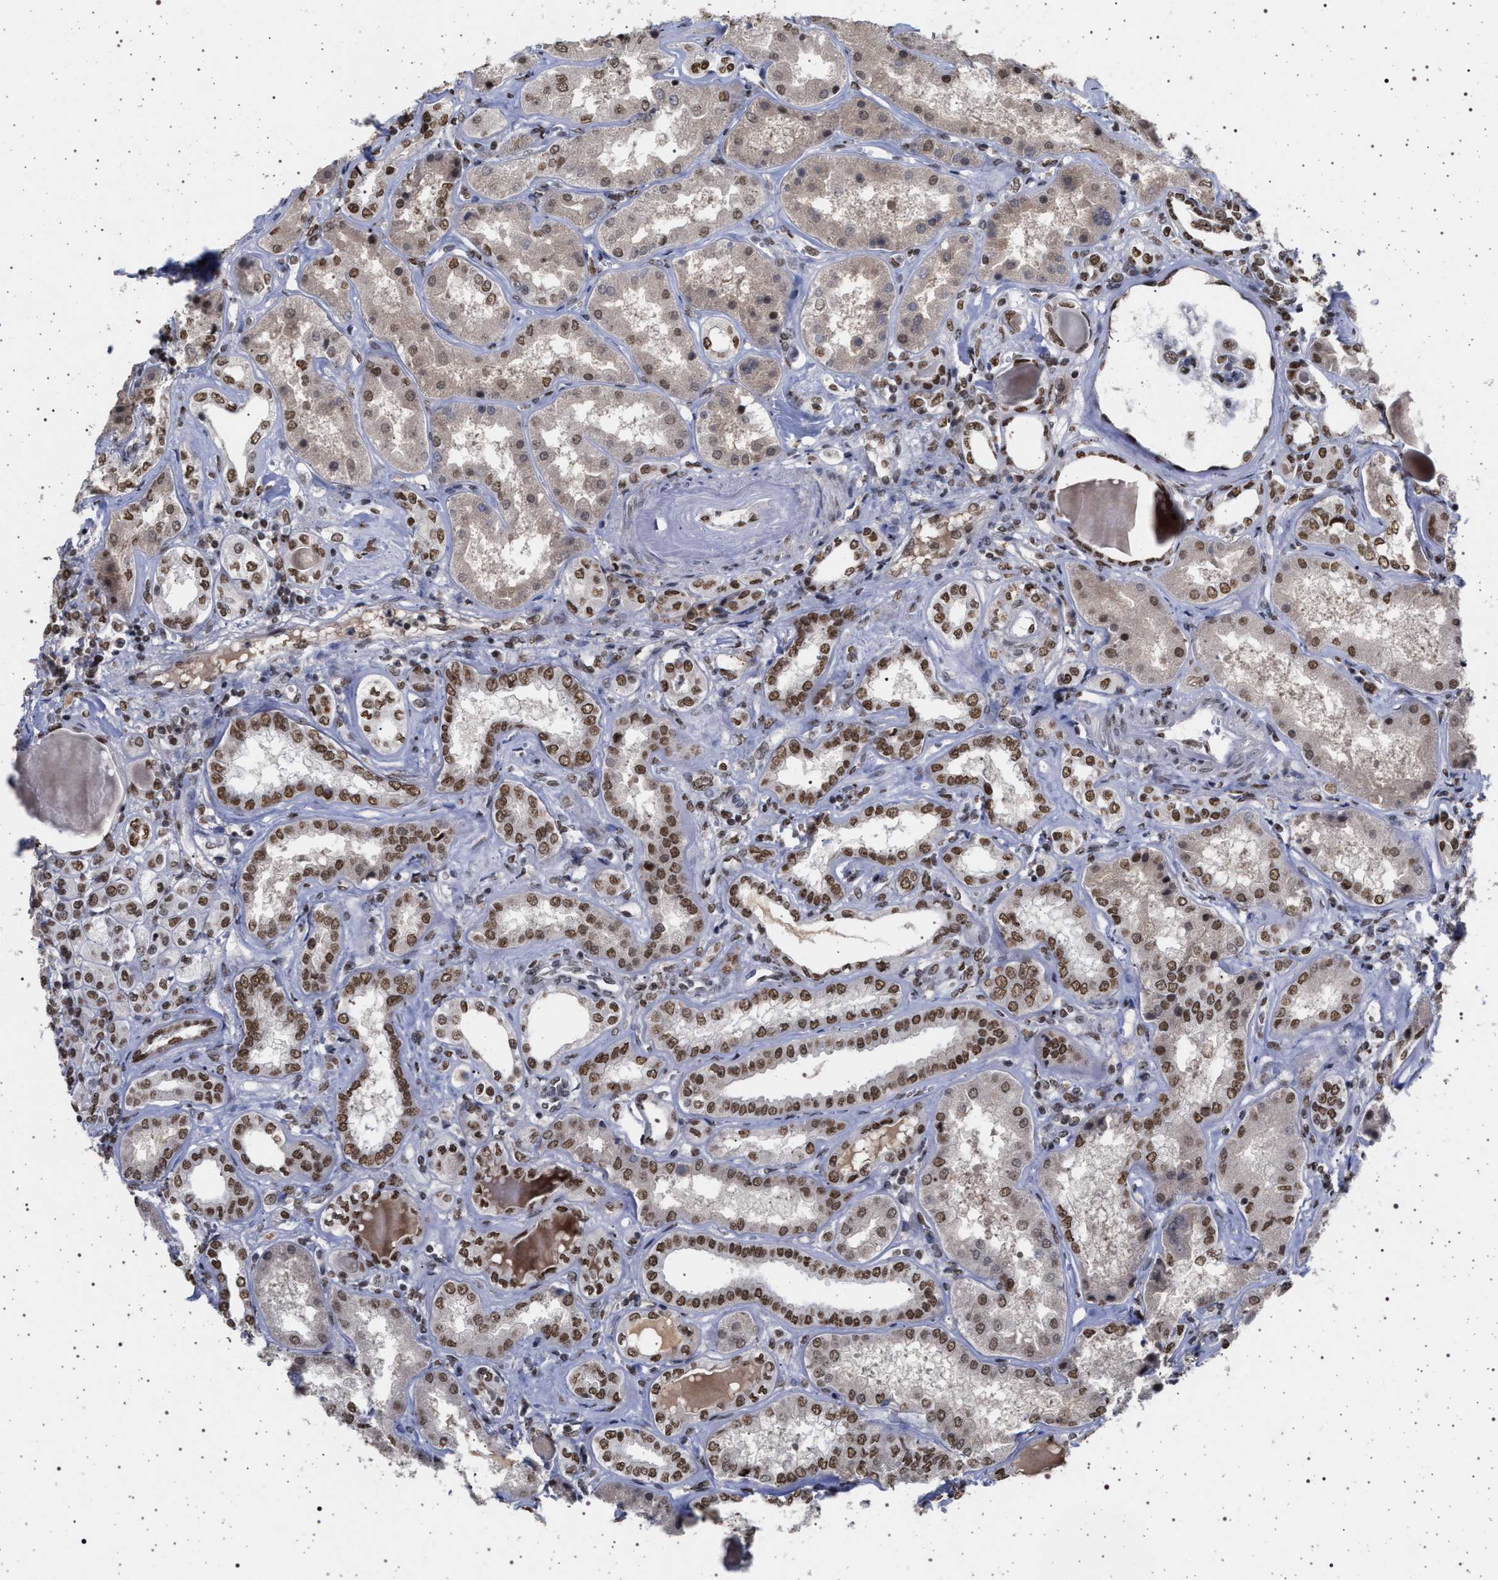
{"staining": {"intensity": "moderate", "quantity": ">75%", "location": "nuclear"}, "tissue": "kidney", "cell_type": "Cells in glomeruli", "image_type": "normal", "snomed": [{"axis": "morphology", "description": "Normal tissue, NOS"}, {"axis": "topography", "description": "Kidney"}], "caption": "DAB (3,3'-diaminobenzidine) immunohistochemical staining of benign human kidney reveals moderate nuclear protein staining in approximately >75% of cells in glomeruli. (DAB (3,3'-diaminobenzidine) IHC with brightfield microscopy, high magnification).", "gene": "PHF12", "patient": {"sex": "female", "age": 56}}